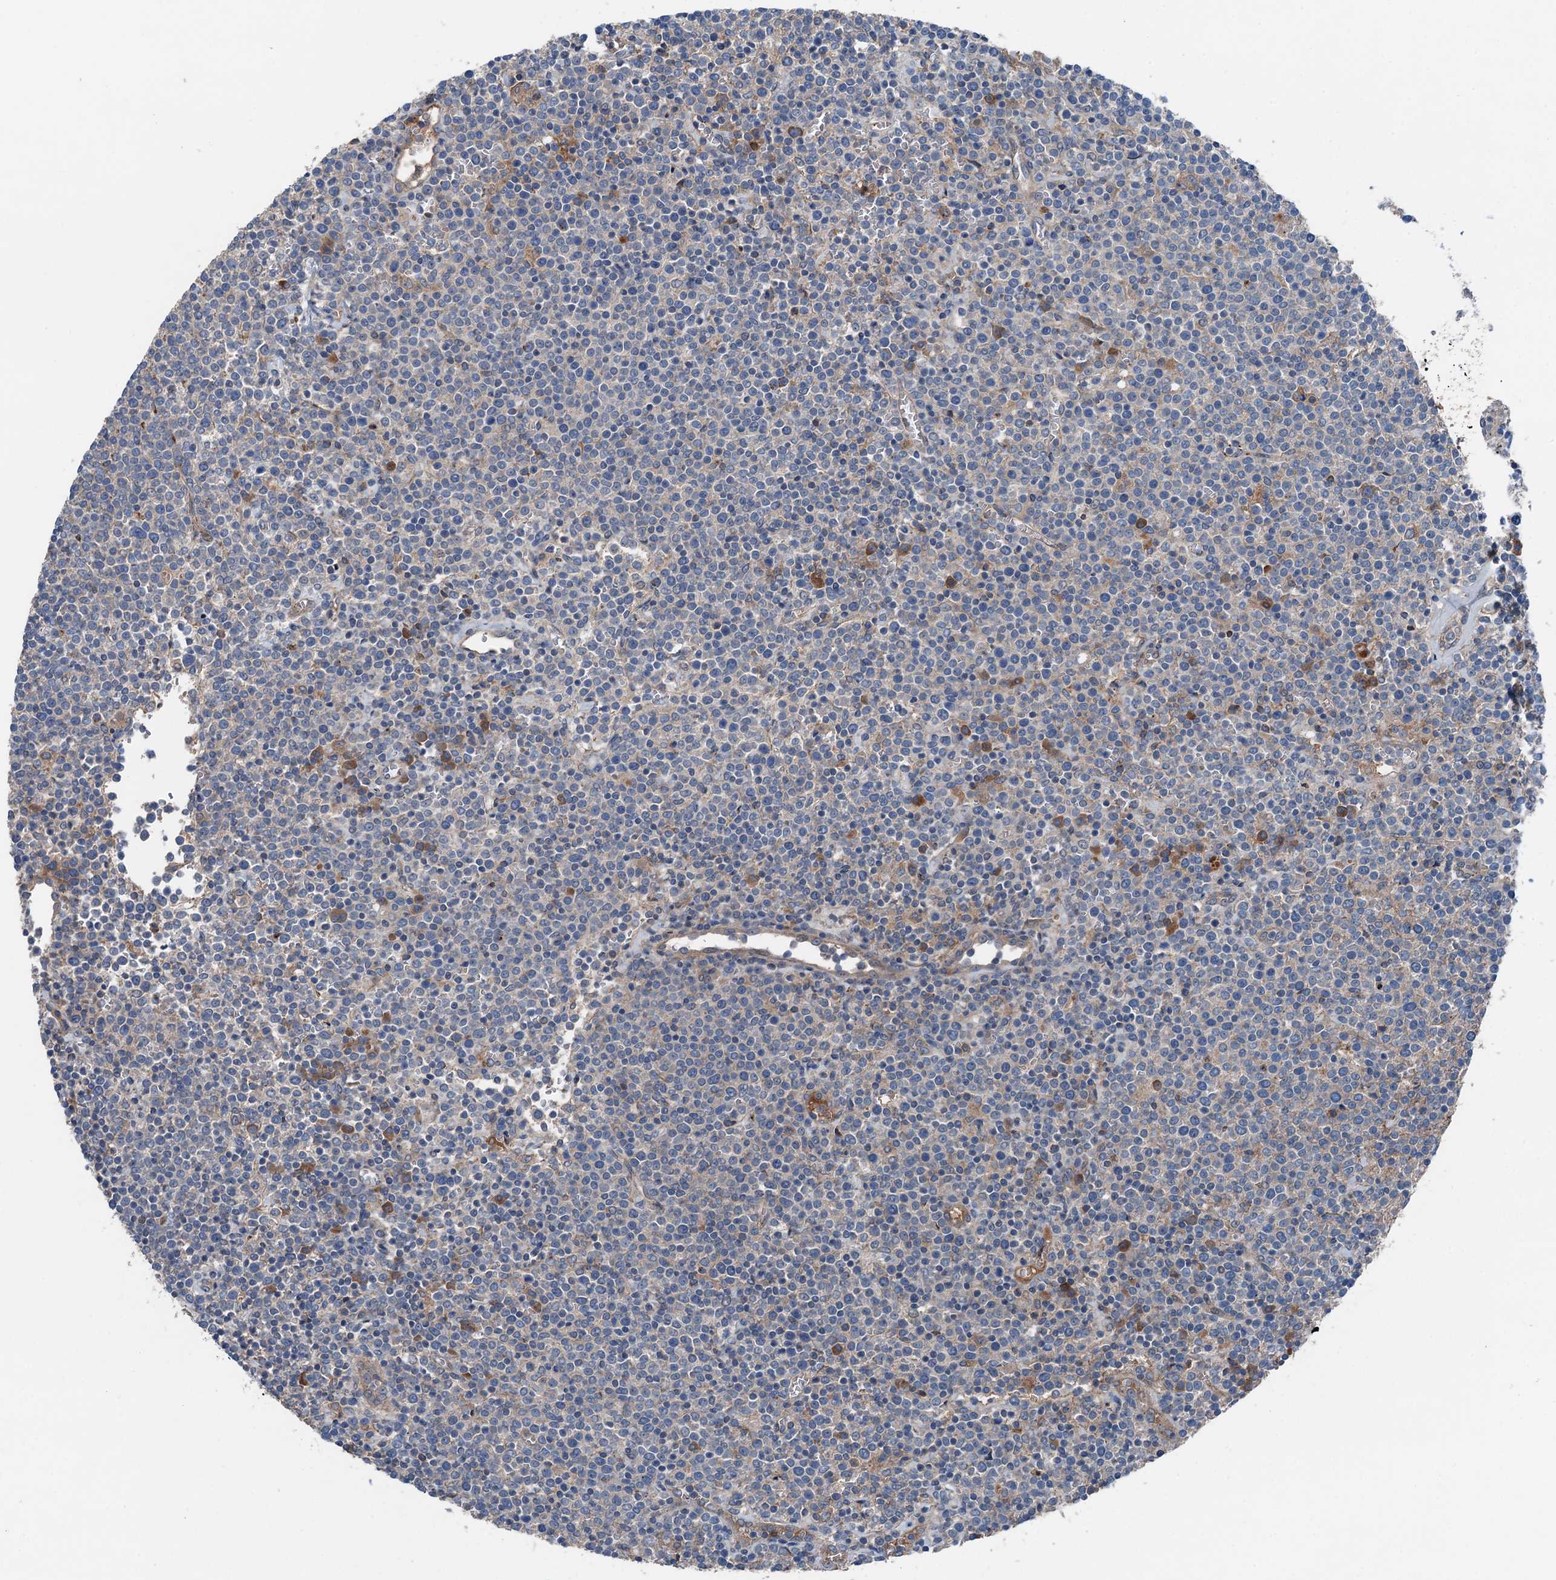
{"staining": {"intensity": "negative", "quantity": "none", "location": "none"}, "tissue": "lymphoma", "cell_type": "Tumor cells", "image_type": "cancer", "snomed": [{"axis": "morphology", "description": "Malignant lymphoma, non-Hodgkin's type, High grade"}, {"axis": "topography", "description": "Lymph node"}], "caption": "Immunohistochemical staining of human malignant lymphoma, non-Hodgkin's type (high-grade) demonstrates no significant expression in tumor cells.", "gene": "SLC2A10", "patient": {"sex": "male", "age": 61}}